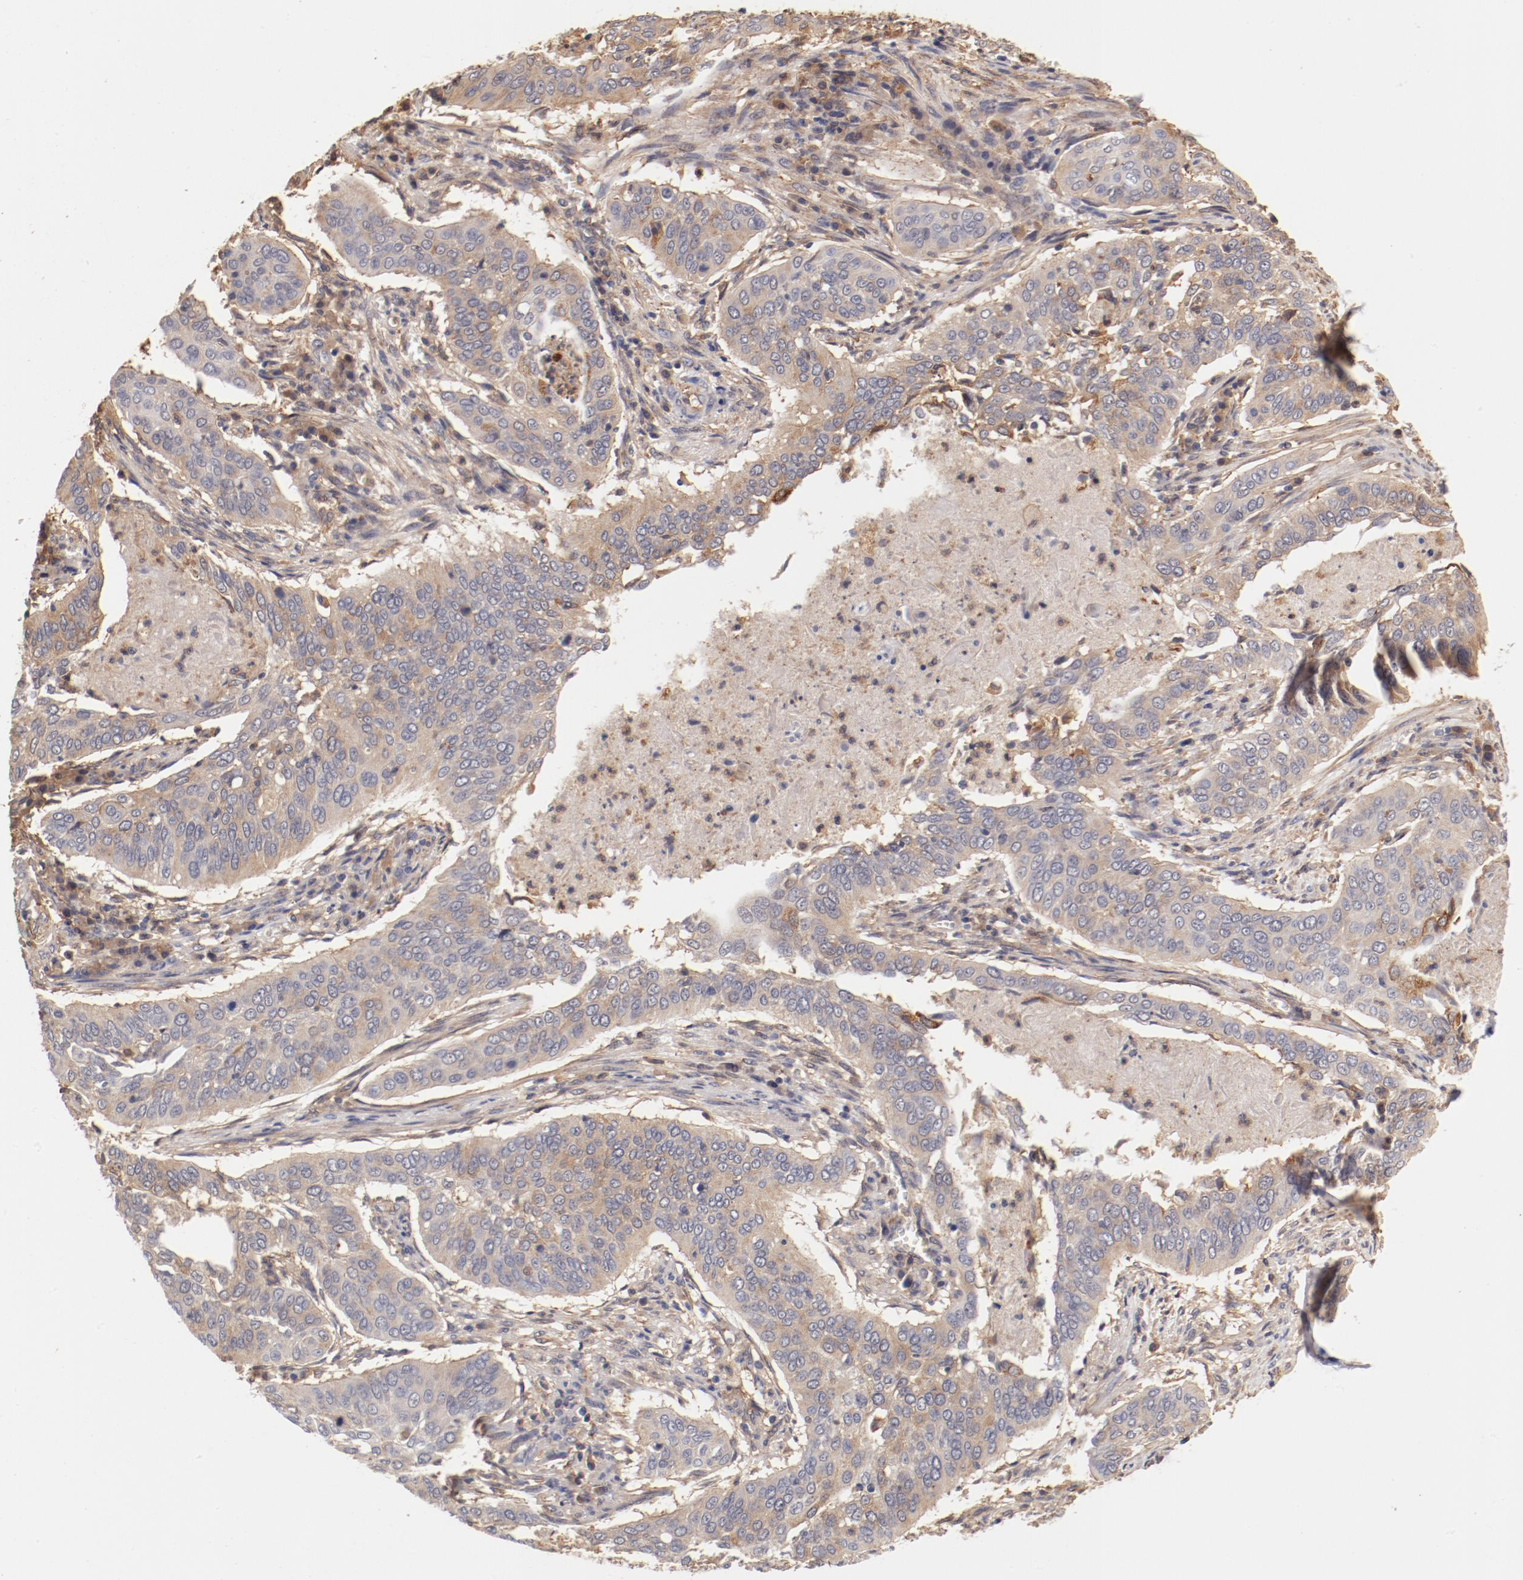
{"staining": {"intensity": "moderate", "quantity": ">75%", "location": "cytoplasmic/membranous"}, "tissue": "cervical cancer", "cell_type": "Tumor cells", "image_type": "cancer", "snomed": [{"axis": "morphology", "description": "Squamous cell carcinoma, NOS"}, {"axis": "topography", "description": "Cervix"}], "caption": "Cervical squamous cell carcinoma tissue displays moderate cytoplasmic/membranous staining in about >75% of tumor cells, visualized by immunohistochemistry.", "gene": "FCMR", "patient": {"sex": "female", "age": 39}}